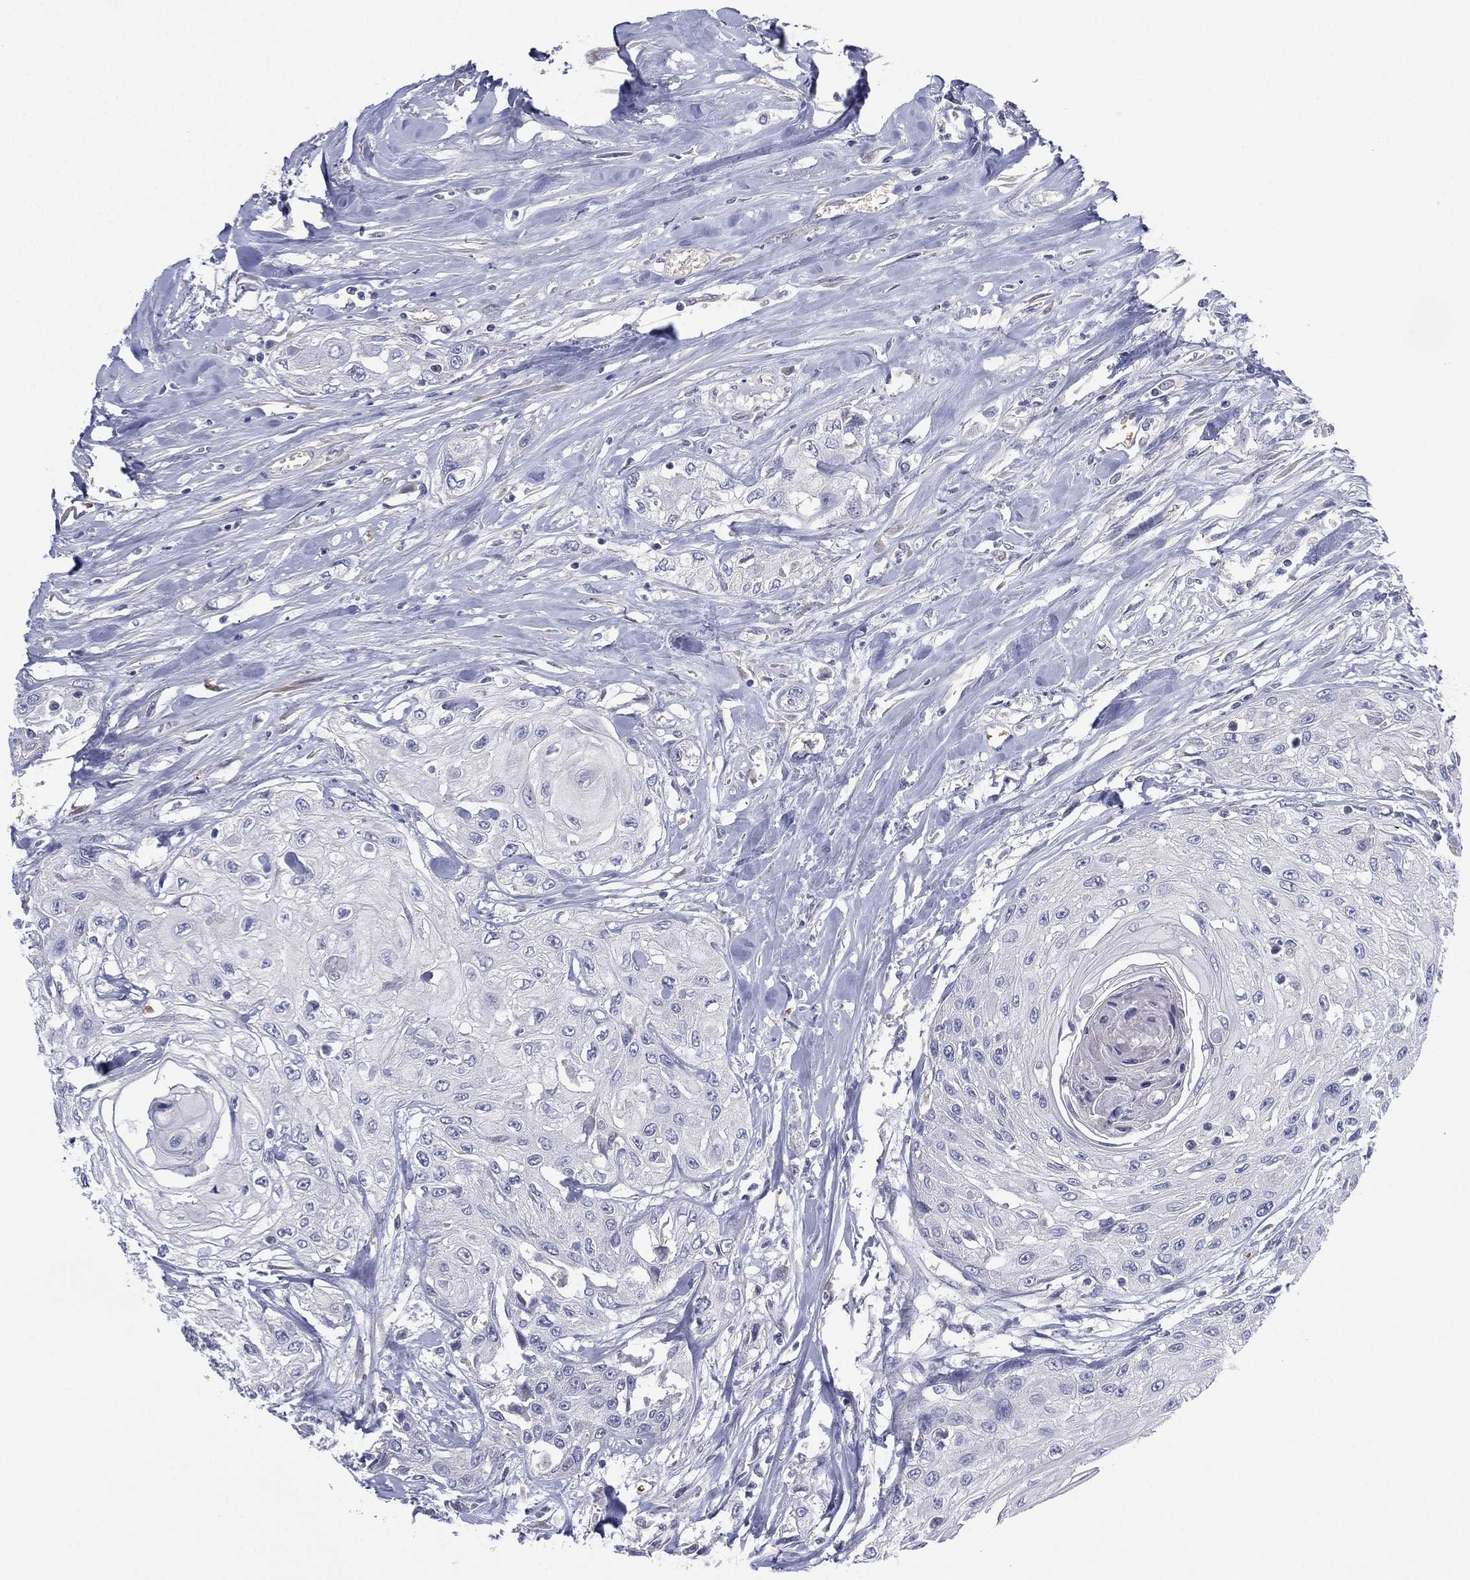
{"staining": {"intensity": "negative", "quantity": "none", "location": "none"}, "tissue": "head and neck cancer", "cell_type": "Tumor cells", "image_type": "cancer", "snomed": [{"axis": "morphology", "description": "Normal tissue, NOS"}, {"axis": "morphology", "description": "Squamous cell carcinoma, NOS"}, {"axis": "topography", "description": "Oral tissue"}, {"axis": "topography", "description": "Peripheral nerve tissue"}, {"axis": "topography", "description": "Head-Neck"}], "caption": "Immunohistochemistry histopathology image of neoplastic tissue: human head and neck squamous cell carcinoma stained with DAB (3,3'-diaminobenzidine) shows no significant protein positivity in tumor cells.", "gene": "CYP2D6", "patient": {"sex": "female", "age": 59}}